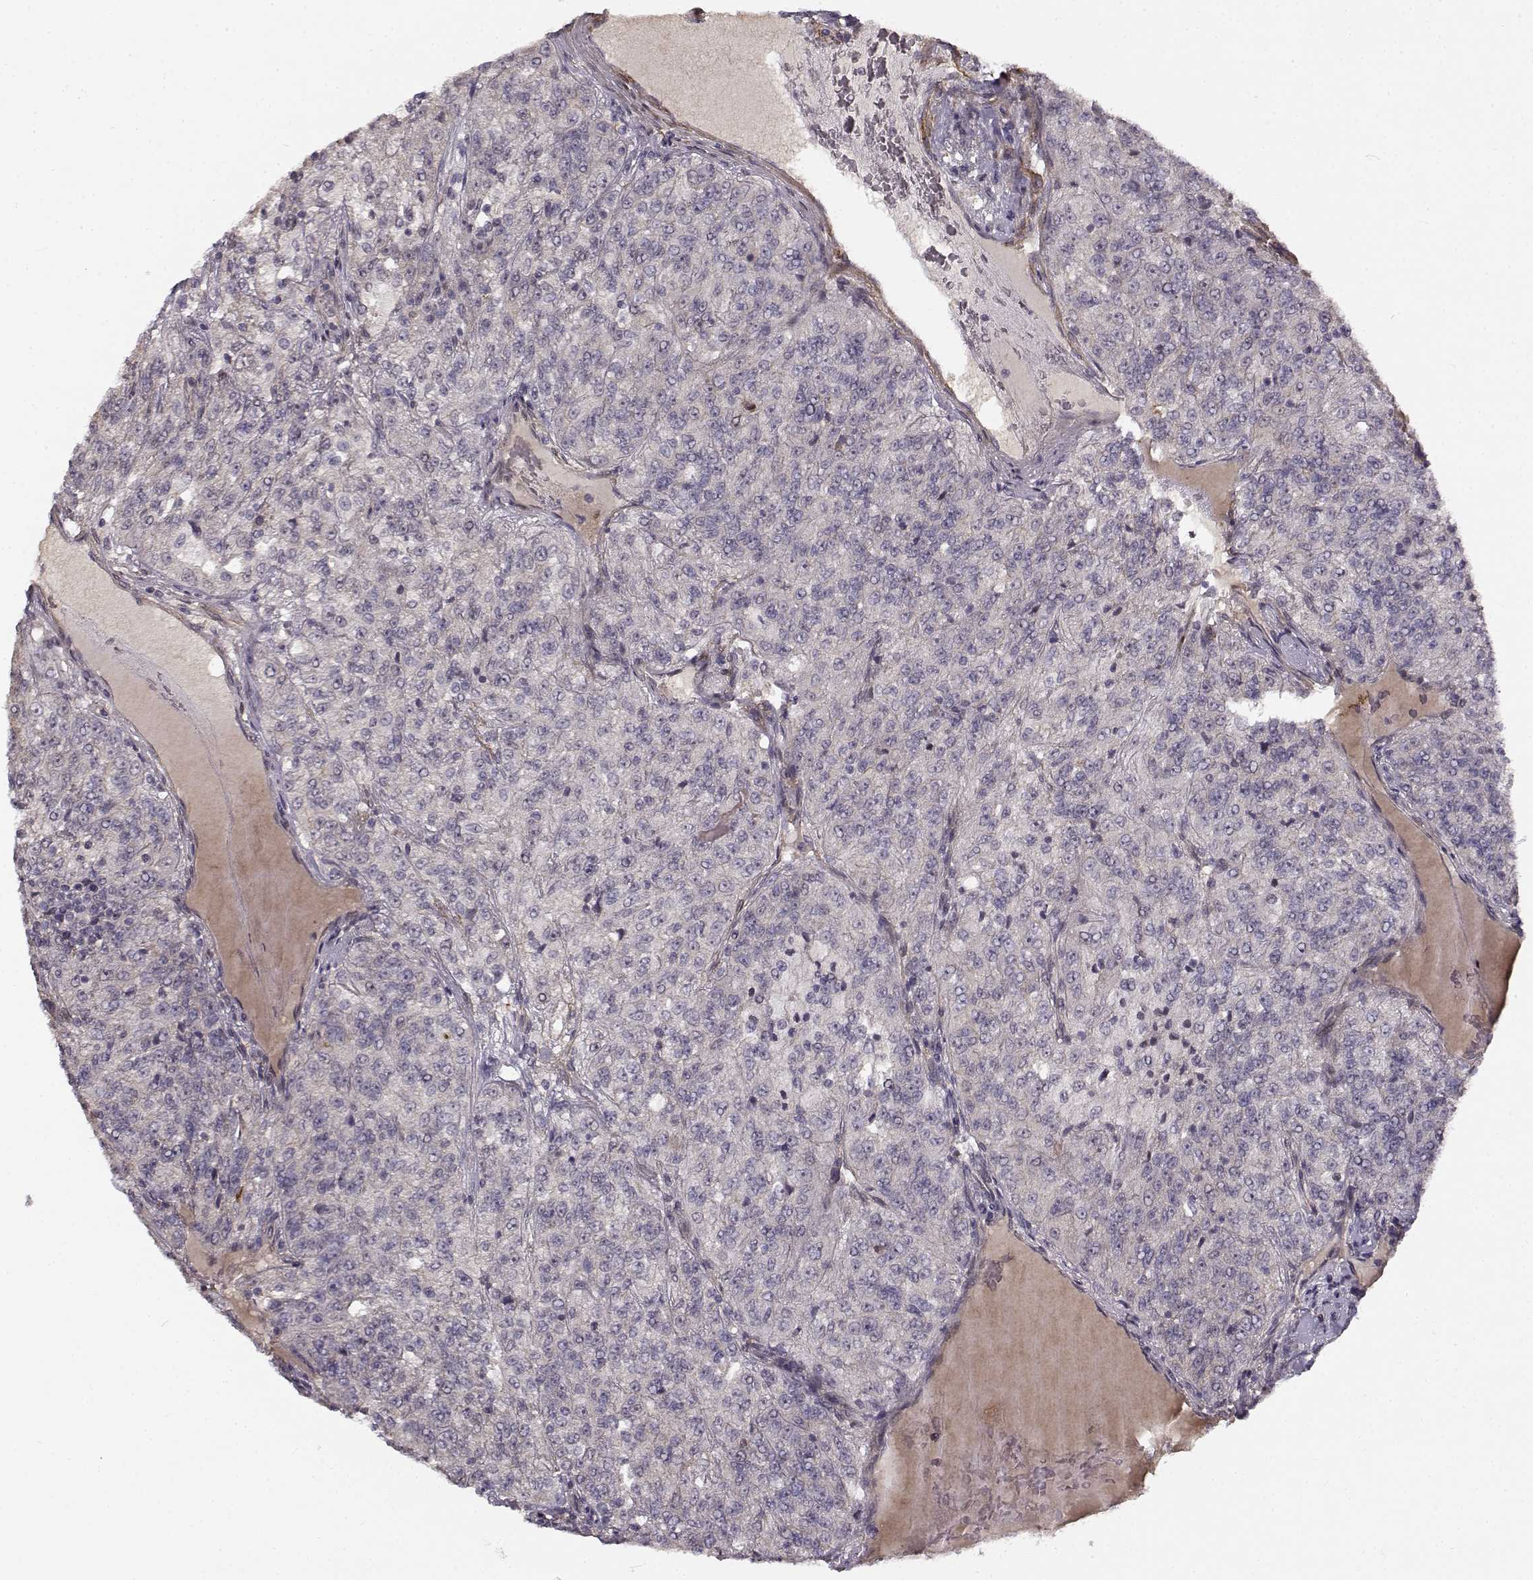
{"staining": {"intensity": "negative", "quantity": "none", "location": "none"}, "tissue": "renal cancer", "cell_type": "Tumor cells", "image_type": "cancer", "snomed": [{"axis": "morphology", "description": "Adenocarcinoma, NOS"}, {"axis": "topography", "description": "Kidney"}], "caption": "Micrograph shows no significant protein positivity in tumor cells of renal adenocarcinoma.", "gene": "RGS9BP", "patient": {"sex": "female", "age": 63}}